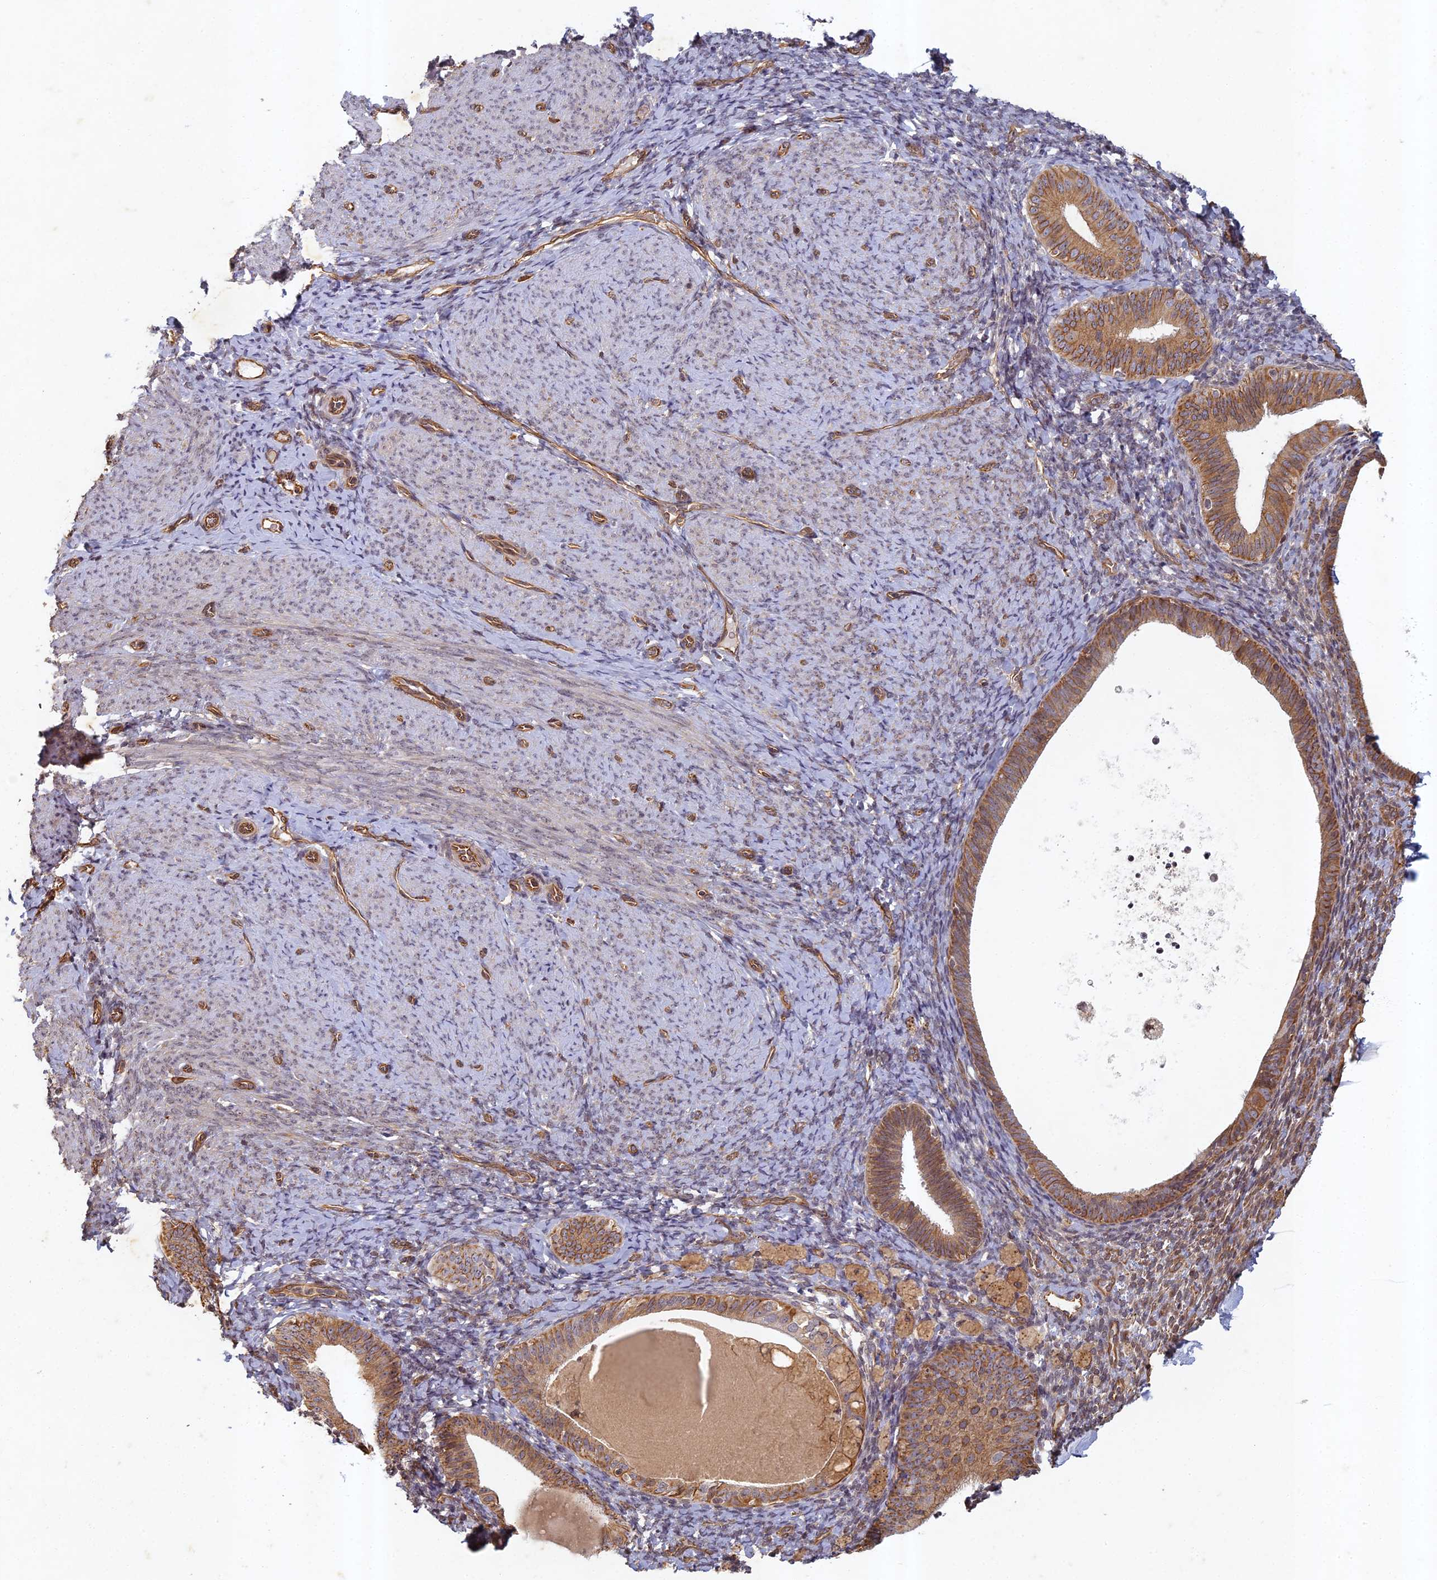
{"staining": {"intensity": "moderate", "quantity": ">75%", "location": "cytoplasmic/membranous"}, "tissue": "endometrium", "cell_type": "Cells in endometrial stroma", "image_type": "normal", "snomed": [{"axis": "morphology", "description": "Normal tissue, NOS"}, {"axis": "topography", "description": "Endometrium"}], "caption": "Cells in endometrial stroma display medium levels of moderate cytoplasmic/membranous staining in about >75% of cells in unremarkable human endometrium. (DAB IHC, brown staining for protein, blue staining for nuclei).", "gene": "ABCB10", "patient": {"sex": "female", "age": 65}}